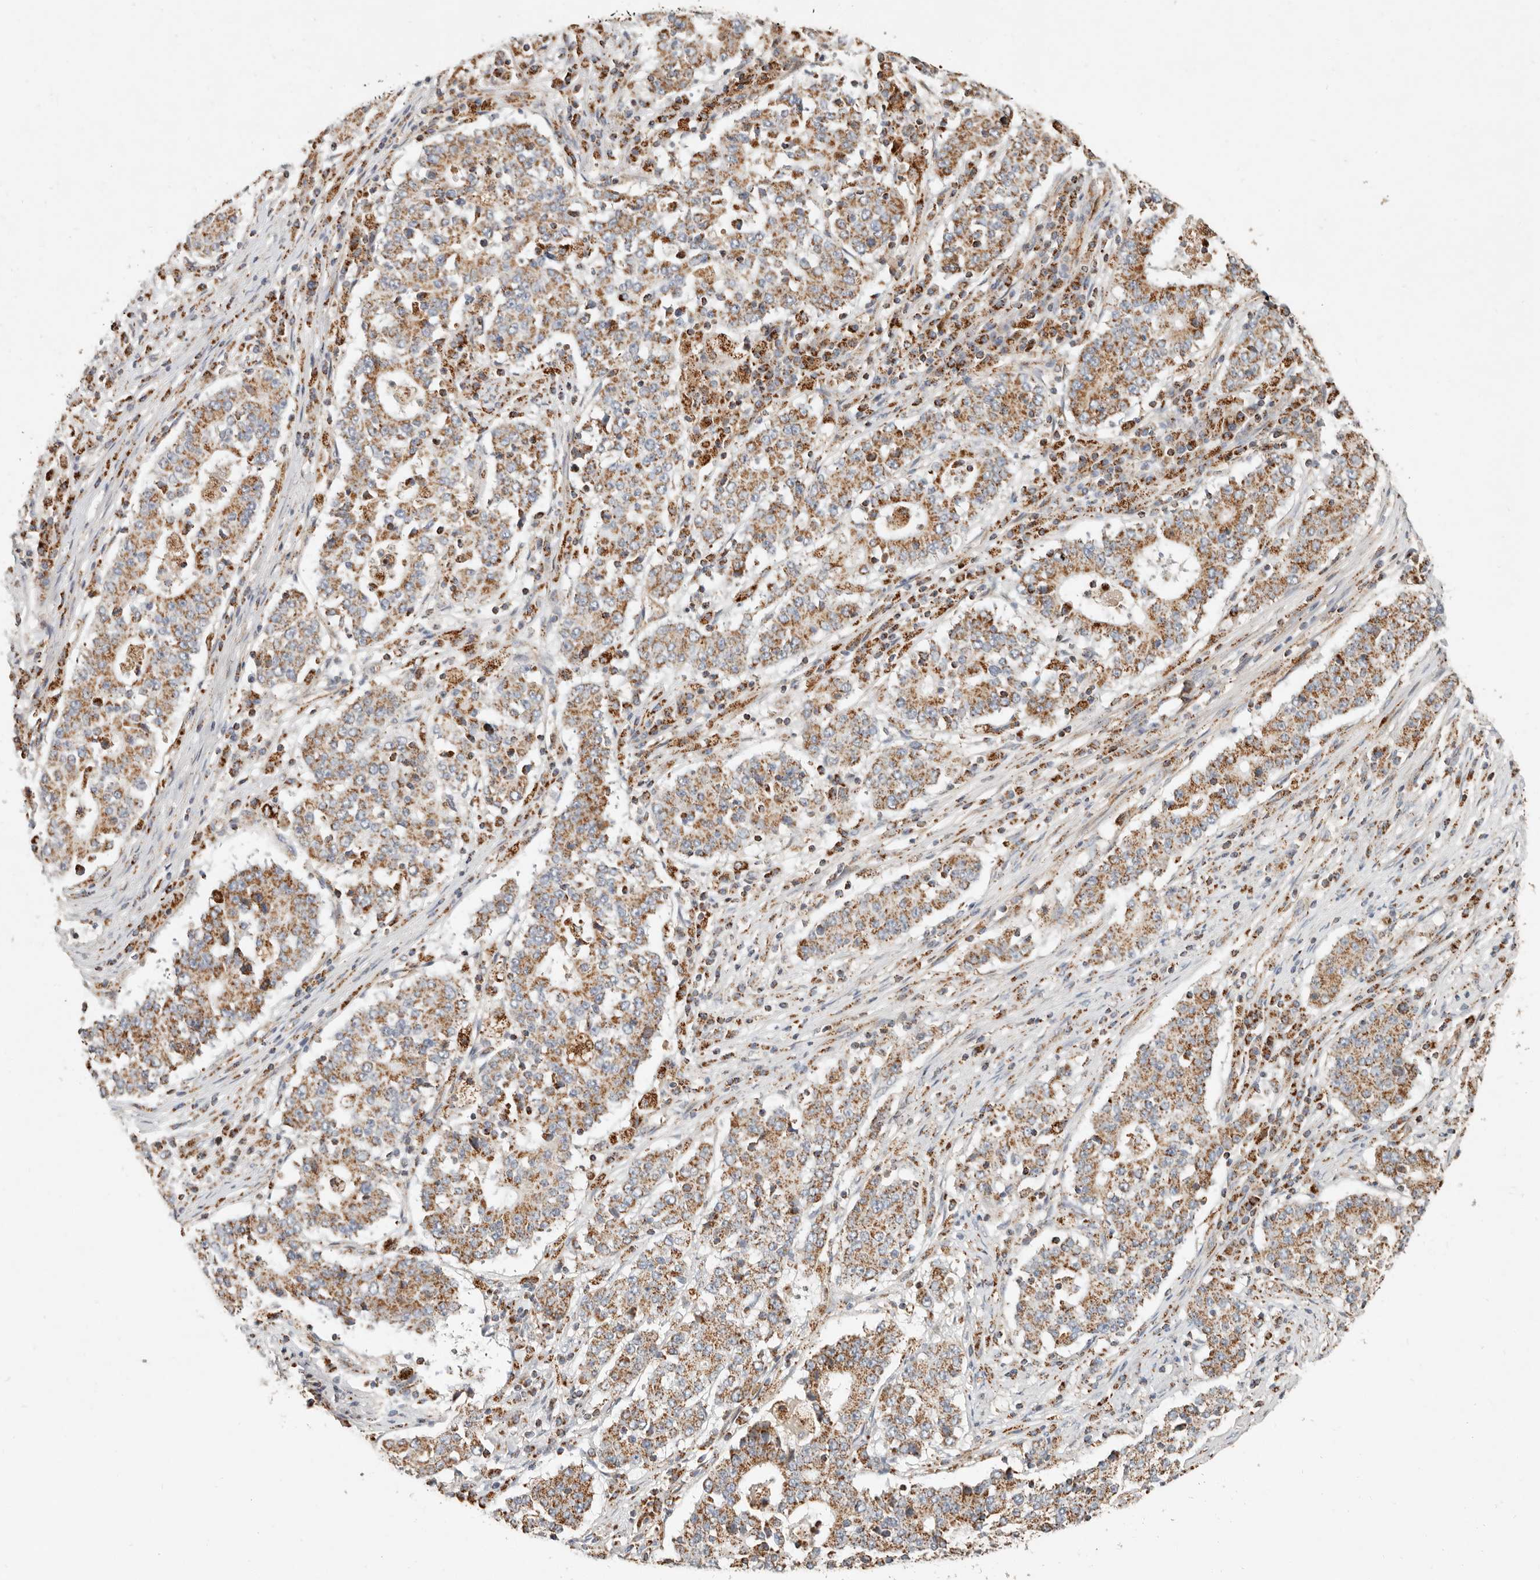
{"staining": {"intensity": "moderate", "quantity": ">75%", "location": "cytoplasmic/membranous"}, "tissue": "stomach cancer", "cell_type": "Tumor cells", "image_type": "cancer", "snomed": [{"axis": "morphology", "description": "Adenocarcinoma, NOS"}, {"axis": "topography", "description": "Stomach"}], "caption": "Immunohistochemistry image of stomach cancer (adenocarcinoma) stained for a protein (brown), which displays medium levels of moderate cytoplasmic/membranous expression in about >75% of tumor cells.", "gene": "ARHGEF10L", "patient": {"sex": "male", "age": 59}}